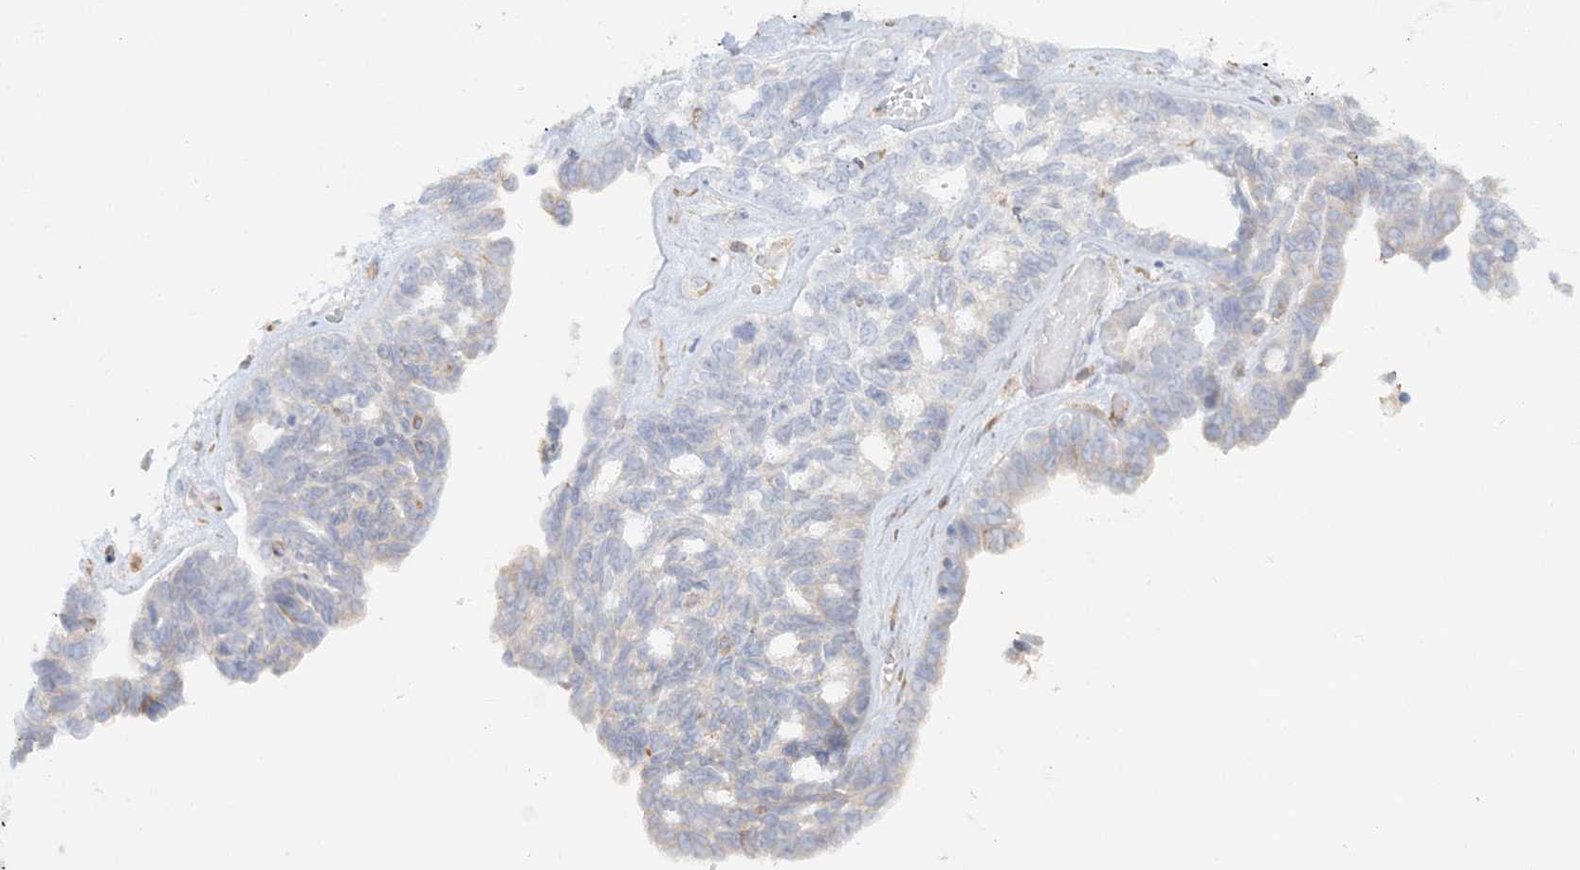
{"staining": {"intensity": "negative", "quantity": "none", "location": "none"}, "tissue": "ovarian cancer", "cell_type": "Tumor cells", "image_type": "cancer", "snomed": [{"axis": "morphology", "description": "Cystadenocarcinoma, serous, NOS"}, {"axis": "topography", "description": "Ovary"}], "caption": "Immunohistochemistry image of human ovarian serous cystadenocarcinoma stained for a protein (brown), which exhibits no positivity in tumor cells.", "gene": "TBC1D5", "patient": {"sex": "female", "age": 79}}